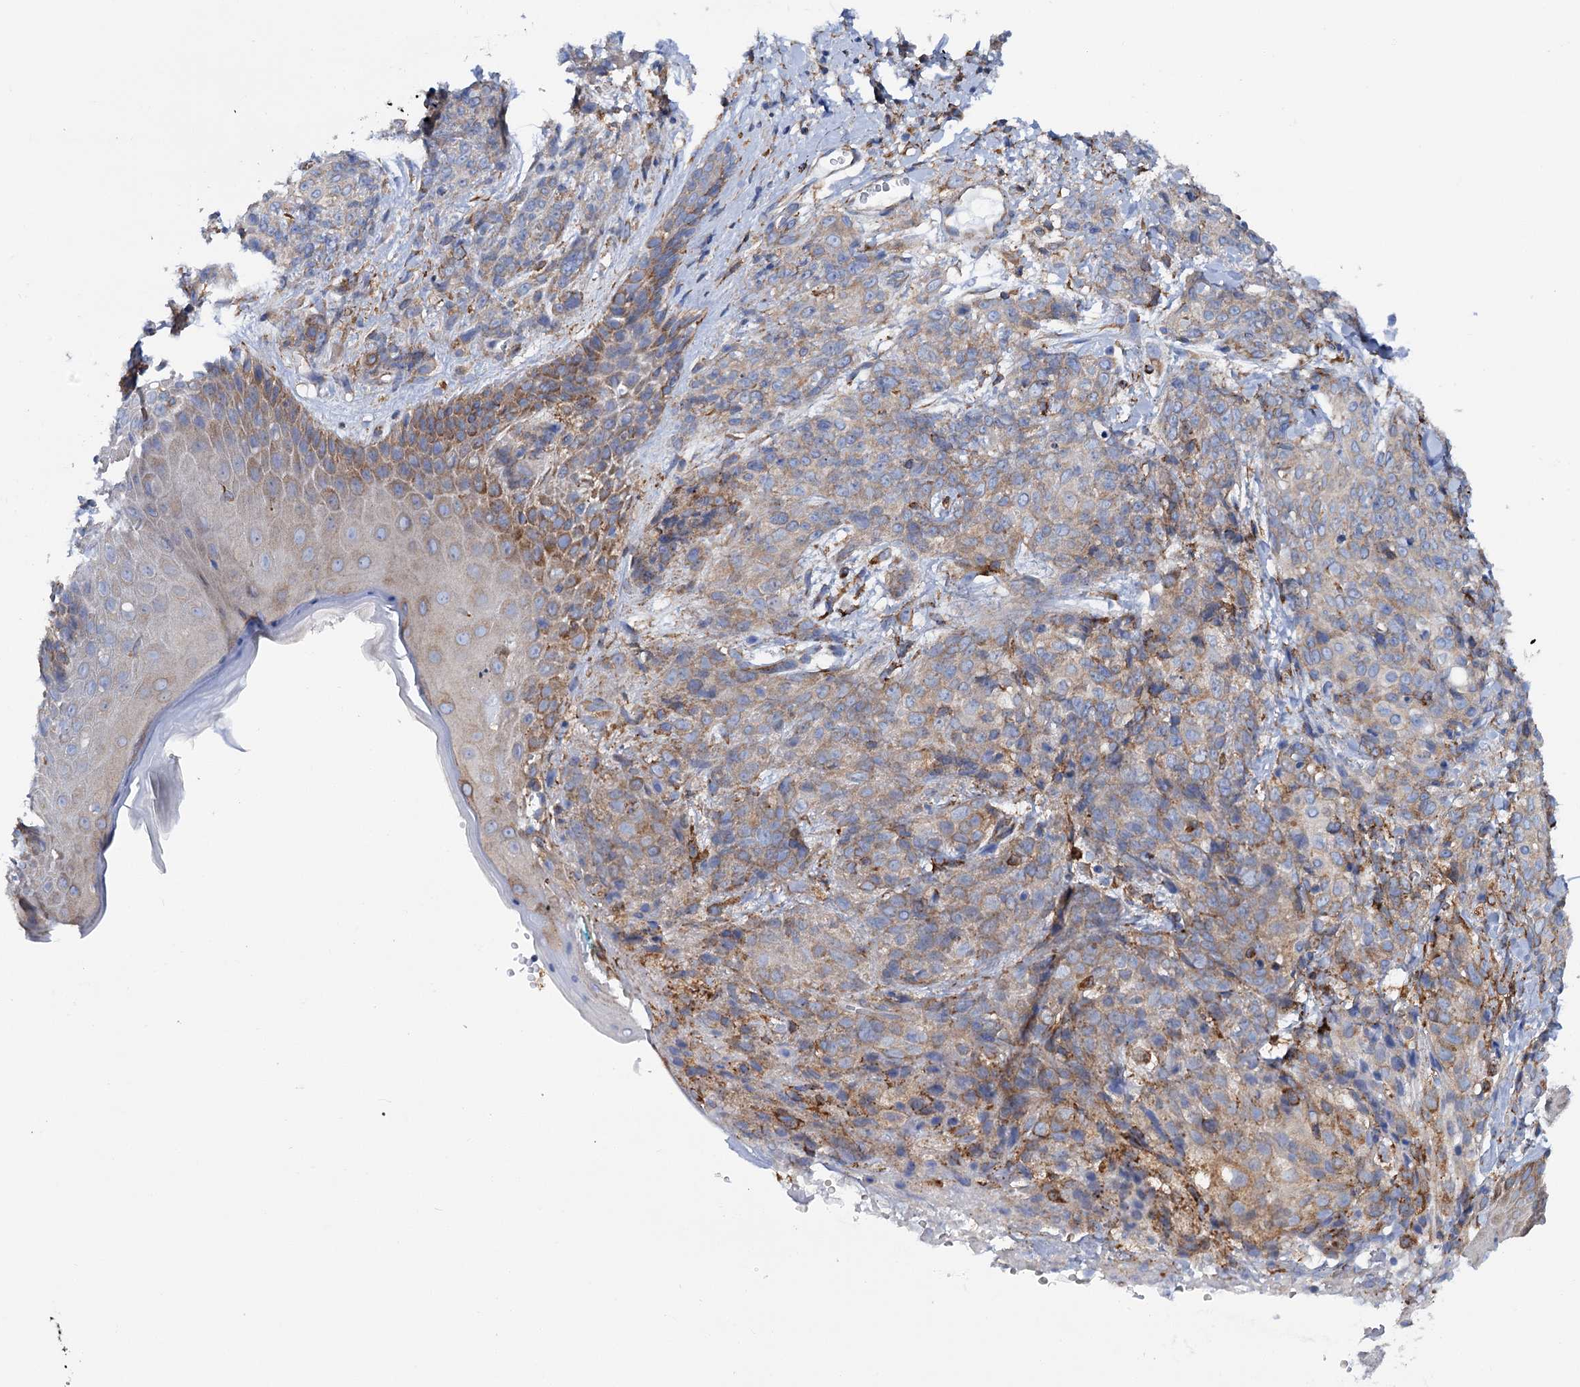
{"staining": {"intensity": "weak", "quantity": "25%-75%", "location": "cytoplasmic/membranous"}, "tissue": "skin cancer", "cell_type": "Tumor cells", "image_type": "cancer", "snomed": [{"axis": "morphology", "description": "Squamous cell carcinoma, NOS"}, {"axis": "topography", "description": "Skin"}, {"axis": "topography", "description": "Vulva"}], "caption": "Protein expression analysis of human skin cancer (squamous cell carcinoma) reveals weak cytoplasmic/membranous staining in approximately 25%-75% of tumor cells.", "gene": "SHE", "patient": {"sex": "female", "age": 85}}